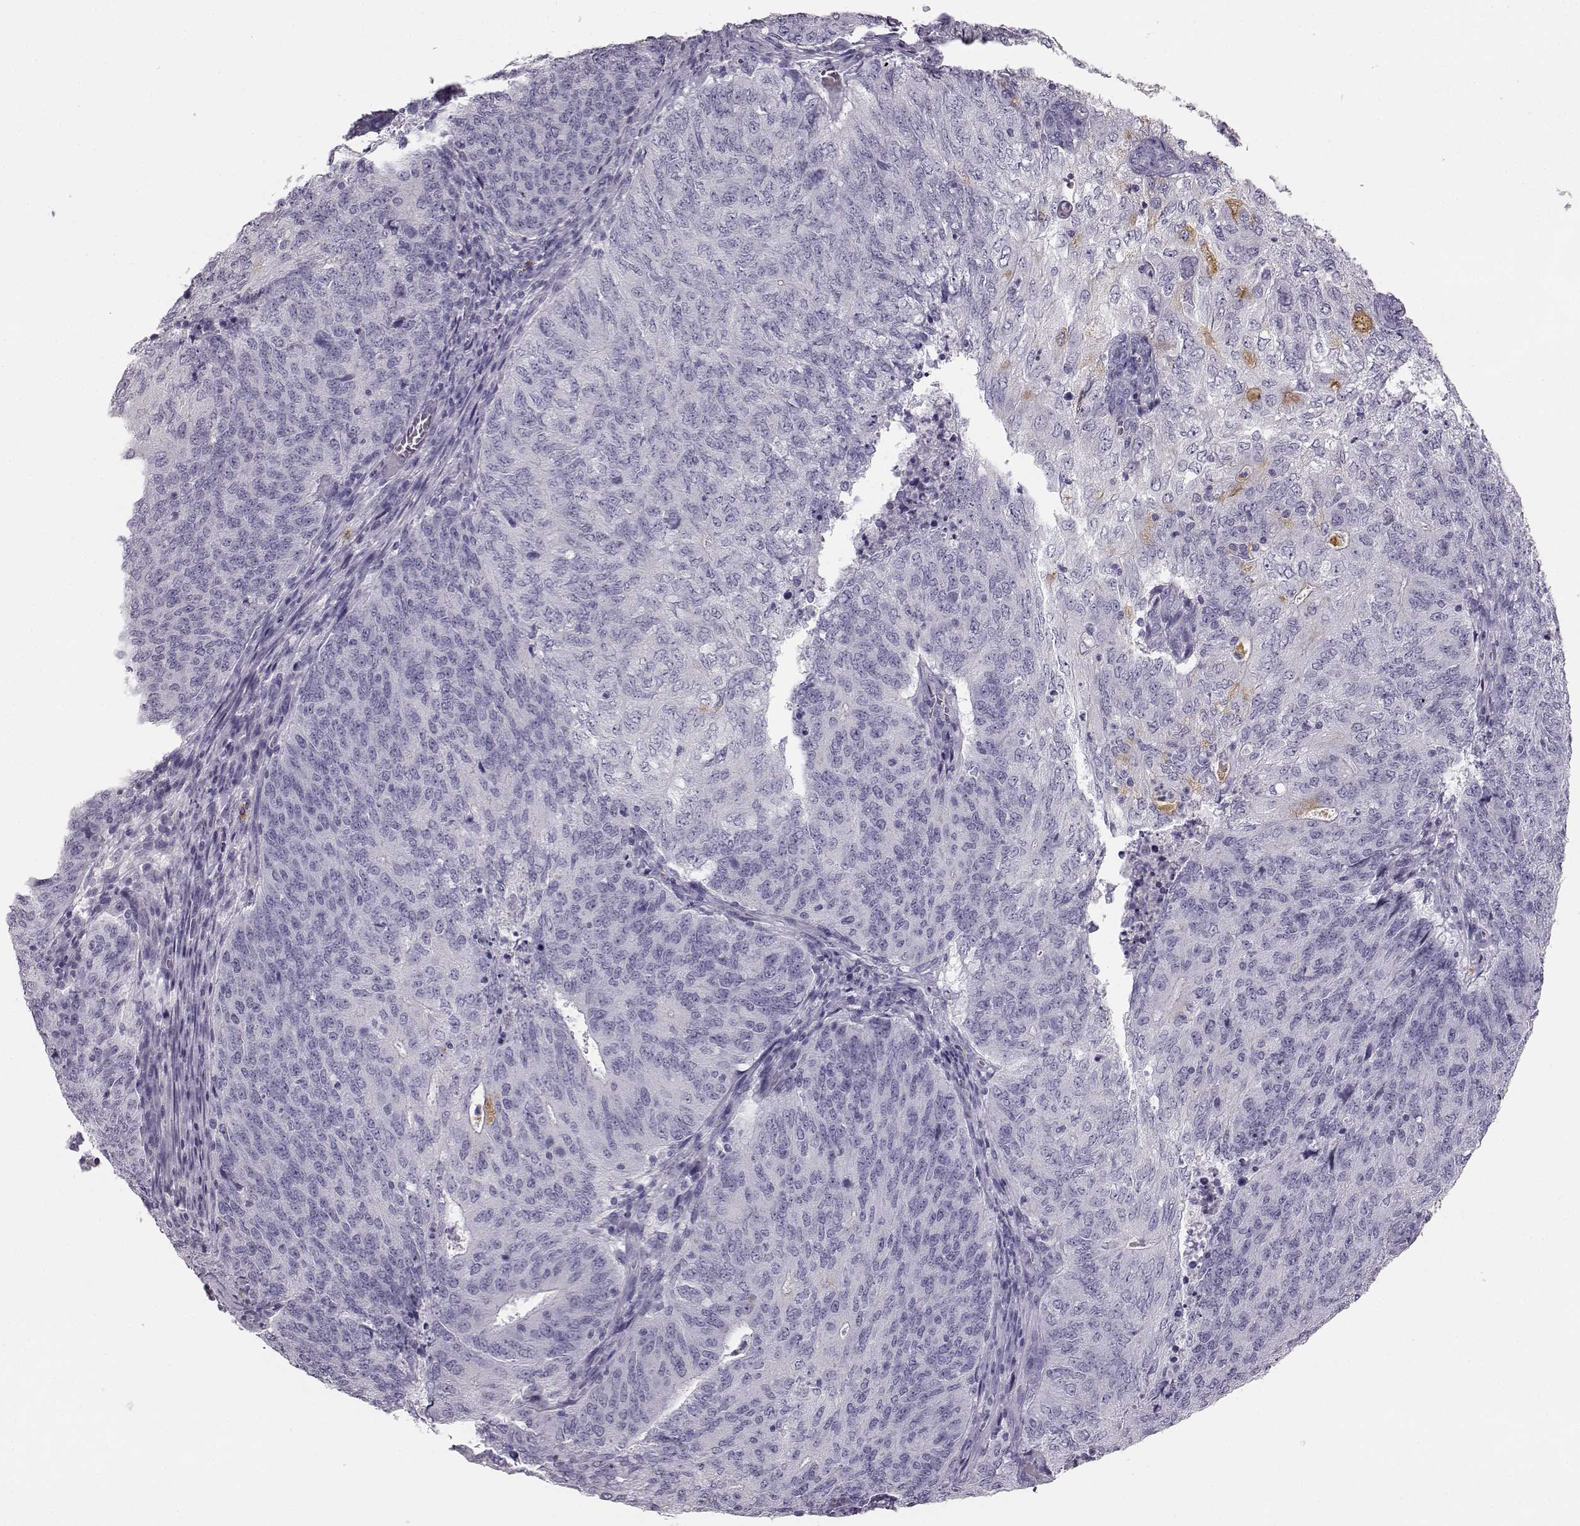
{"staining": {"intensity": "negative", "quantity": "none", "location": "none"}, "tissue": "endometrial cancer", "cell_type": "Tumor cells", "image_type": "cancer", "snomed": [{"axis": "morphology", "description": "Adenocarcinoma, NOS"}, {"axis": "topography", "description": "Endometrium"}], "caption": "Tumor cells are negative for protein expression in human endometrial cancer (adenocarcinoma).", "gene": "NPTXR", "patient": {"sex": "female", "age": 82}}